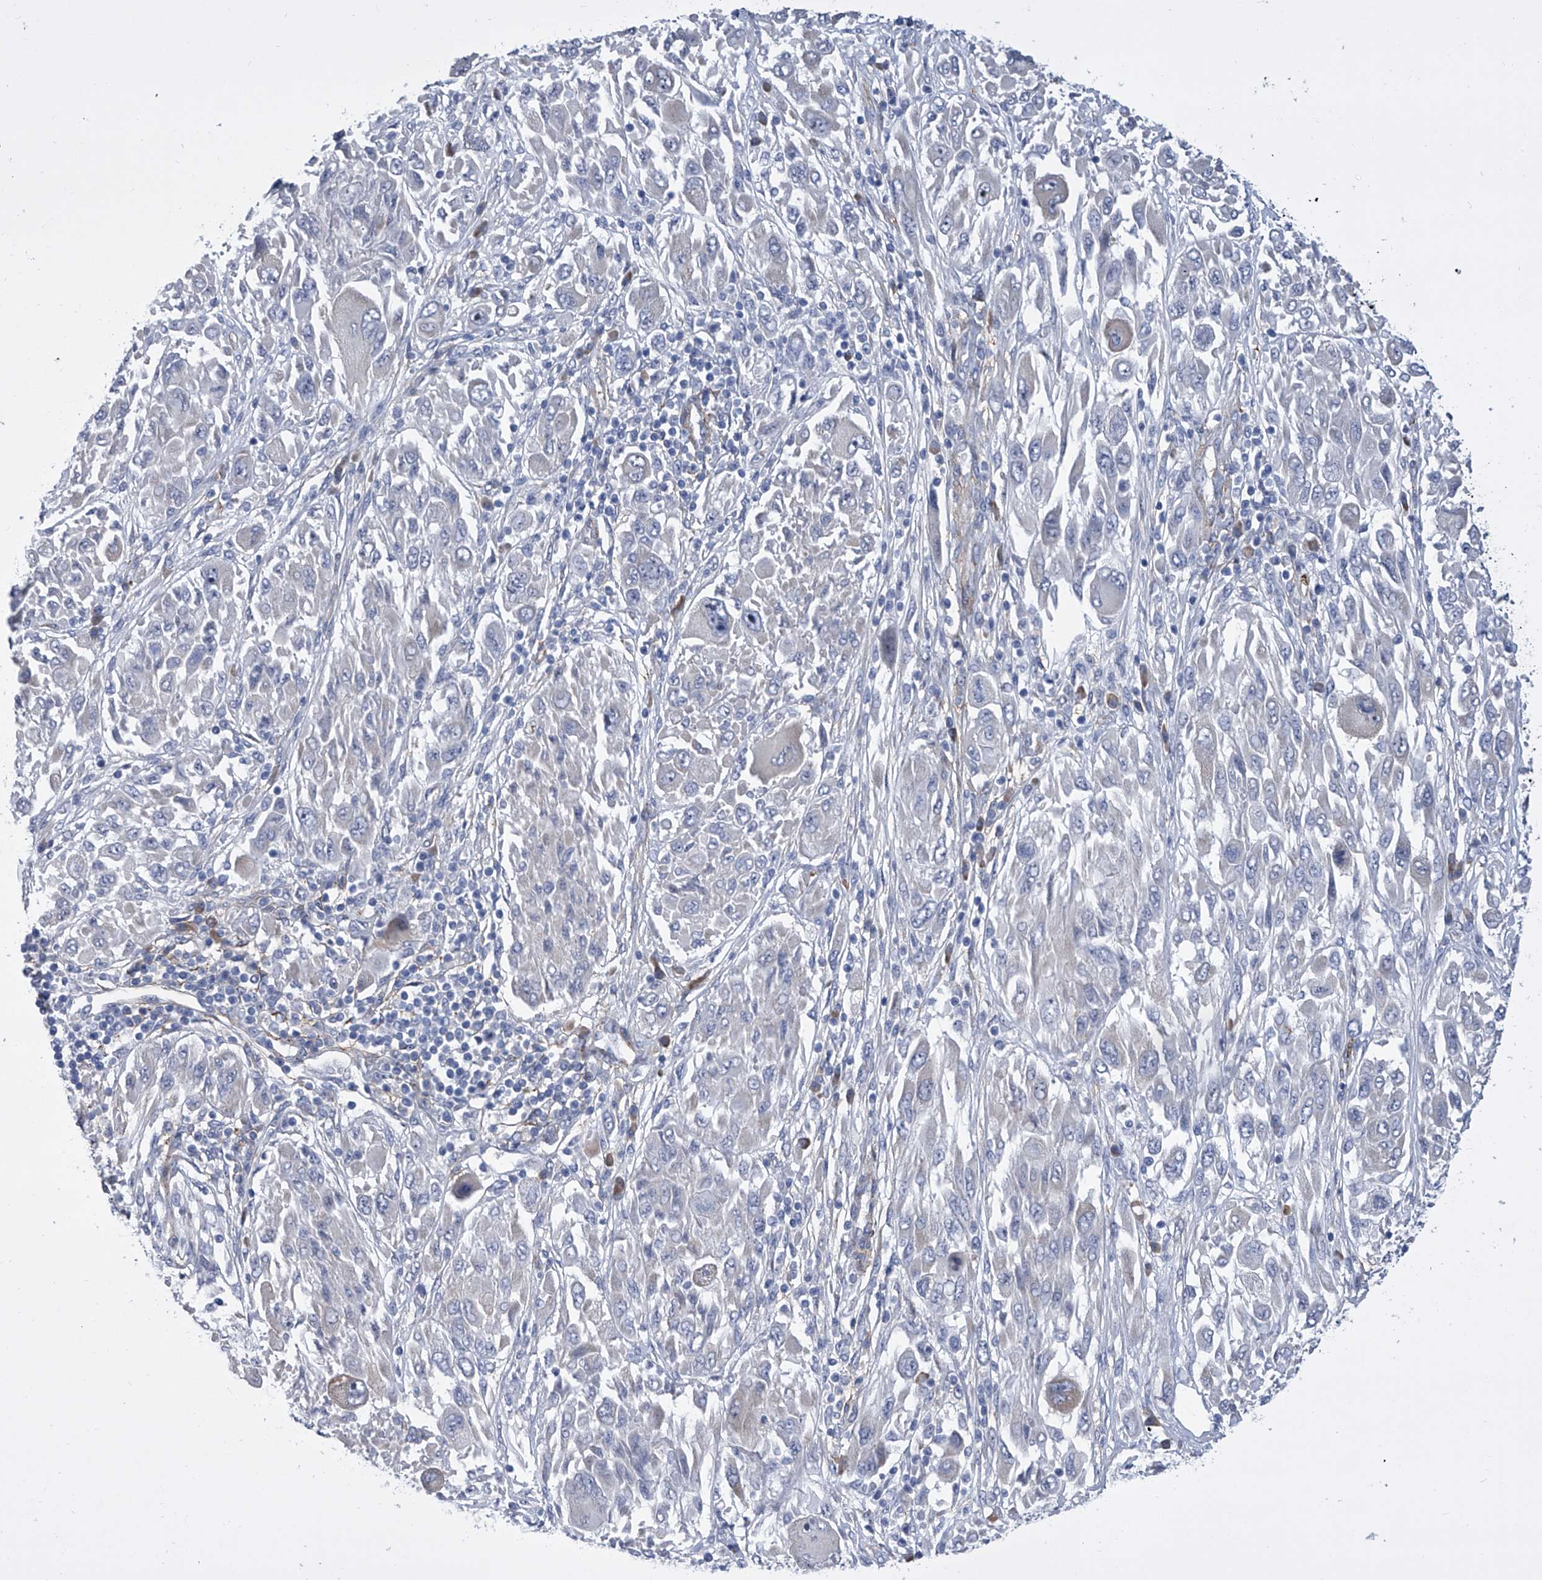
{"staining": {"intensity": "negative", "quantity": "none", "location": "none"}, "tissue": "melanoma", "cell_type": "Tumor cells", "image_type": "cancer", "snomed": [{"axis": "morphology", "description": "Malignant melanoma, NOS"}, {"axis": "topography", "description": "Skin"}], "caption": "Photomicrograph shows no protein positivity in tumor cells of malignant melanoma tissue.", "gene": "ALG14", "patient": {"sex": "female", "age": 91}}